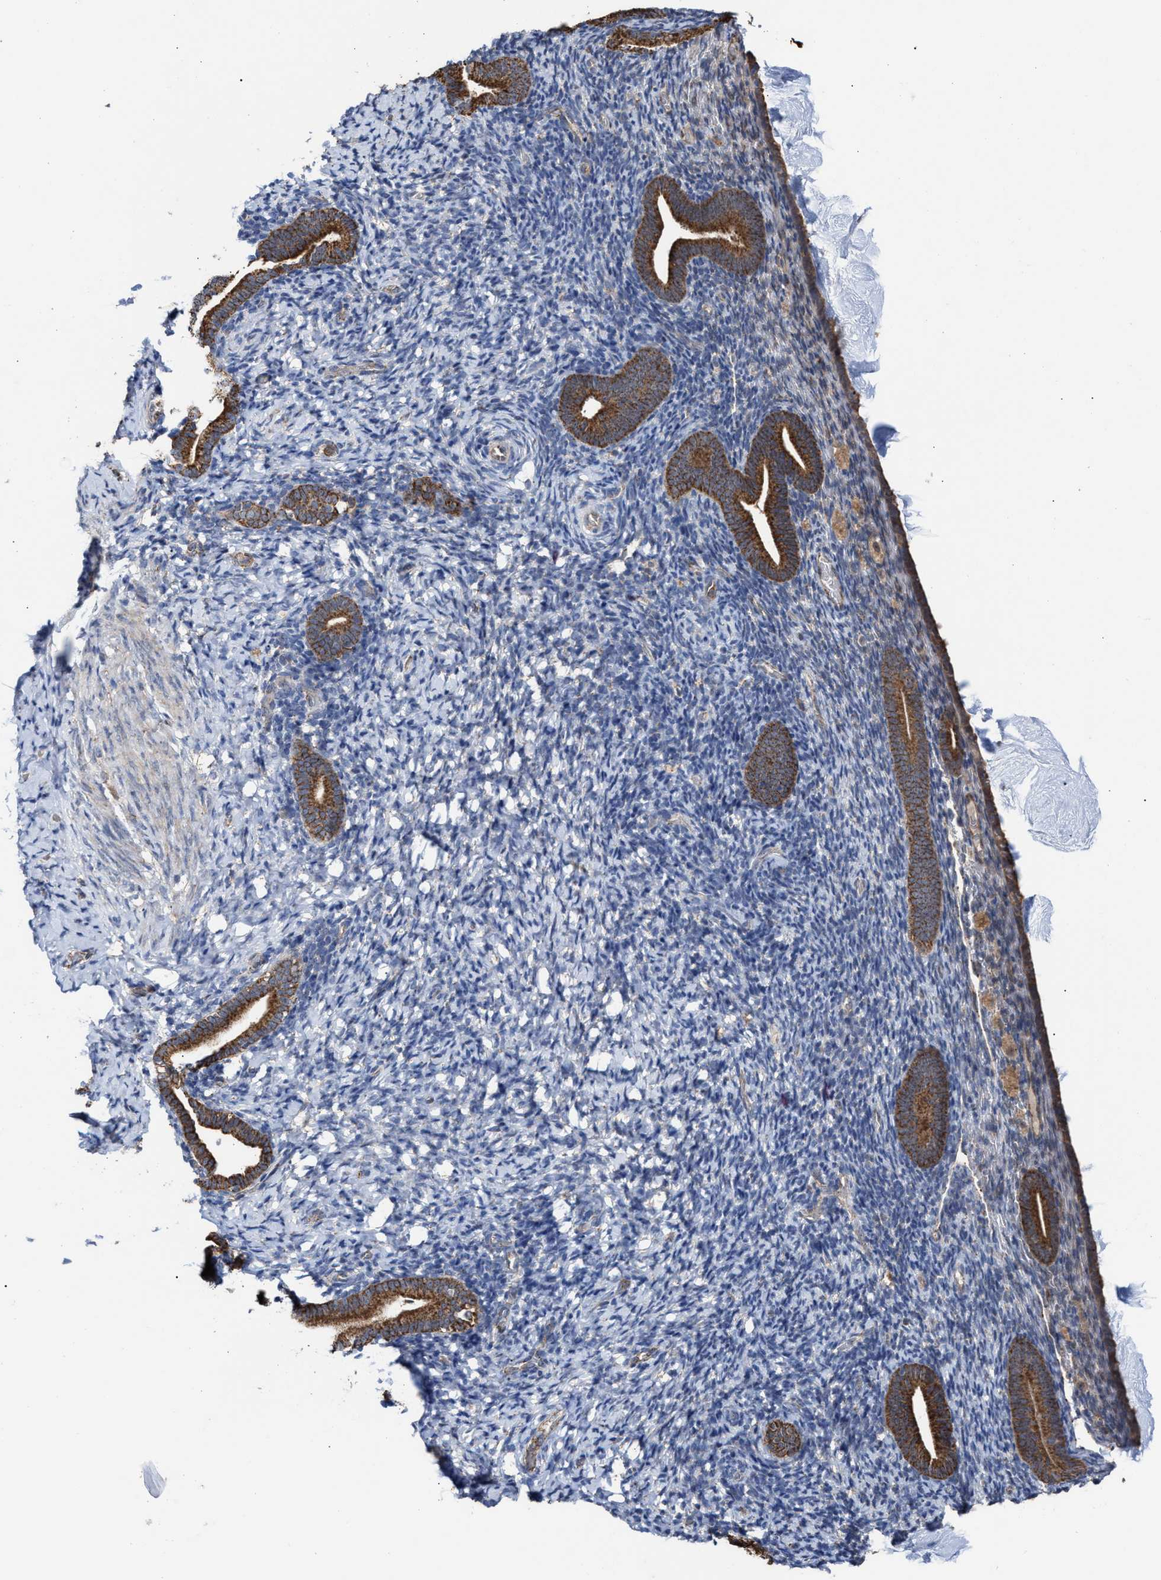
{"staining": {"intensity": "negative", "quantity": "none", "location": "none"}, "tissue": "endometrium", "cell_type": "Cells in endometrial stroma", "image_type": "normal", "snomed": [{"axis": "morphology", "description": "Normal tissue, NOS"}, {"axis": "topography", "description": "Endometrium"}], "caption": "The micrograph demonstrates no significant staining in cells in endometrial stroma of endometrium.", "gene": "EXOSC2", "patient": {"sex": "female", "age": 51}}